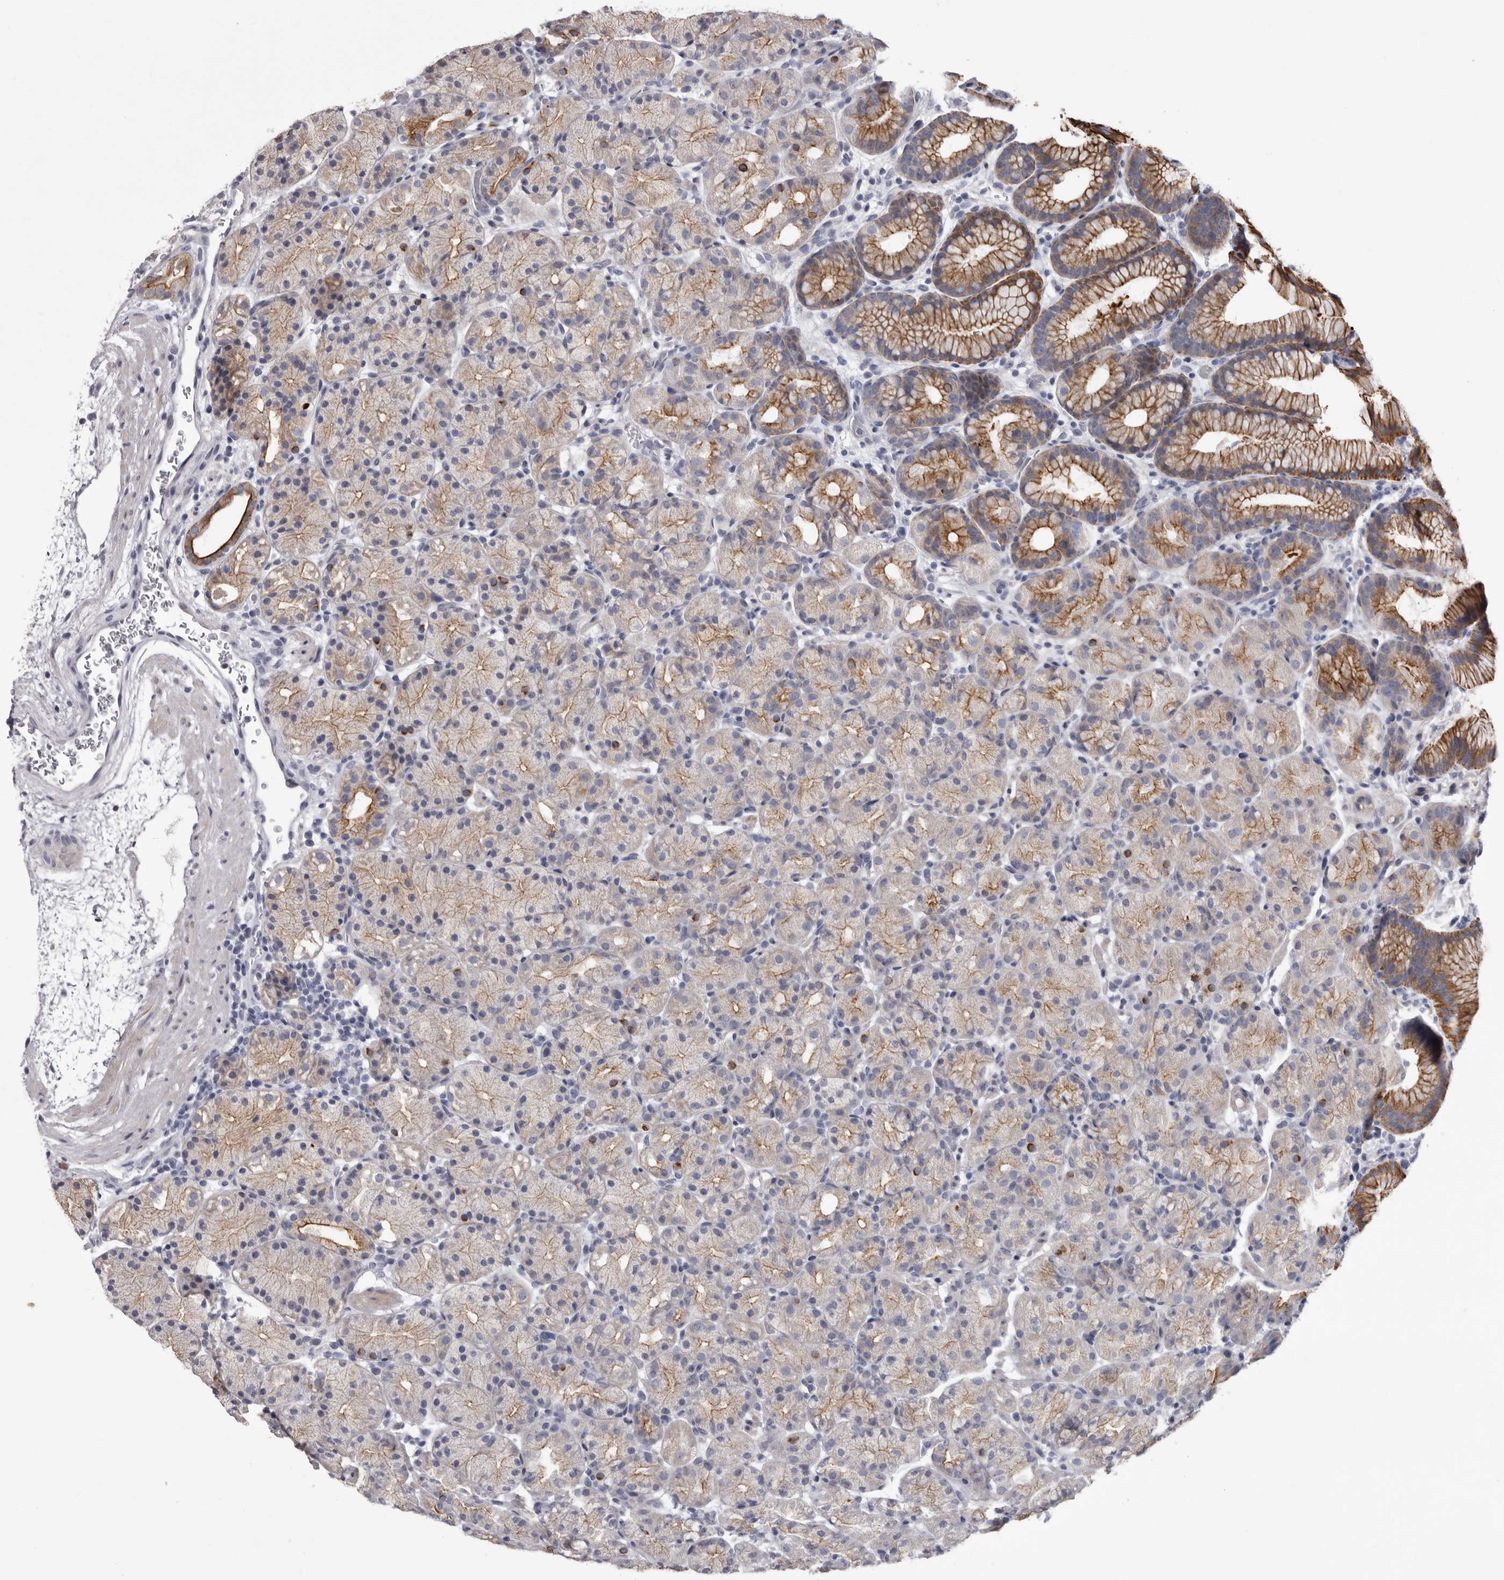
{"staining": {"intensity": "strong", "quantity": "<25%", "location": "cytoplasmic/membranous"}, "tissue": "stomach", "cell_type": "Glandular cells", "image_type": "normal", "snomed": [{"axis": "morphology", "description": "Normal tissue, NOS"}, {"axis": "topography", "description": "Stomach, upper"}], "caption": "Immunohistochemical staining of benign human stomach displays <25% levels of strong cytoplasmic/membranous protein positivity in about <25% of glandular cells.", "gene": "LPAR6", "patient": {"sex": "male", "age": 48}}